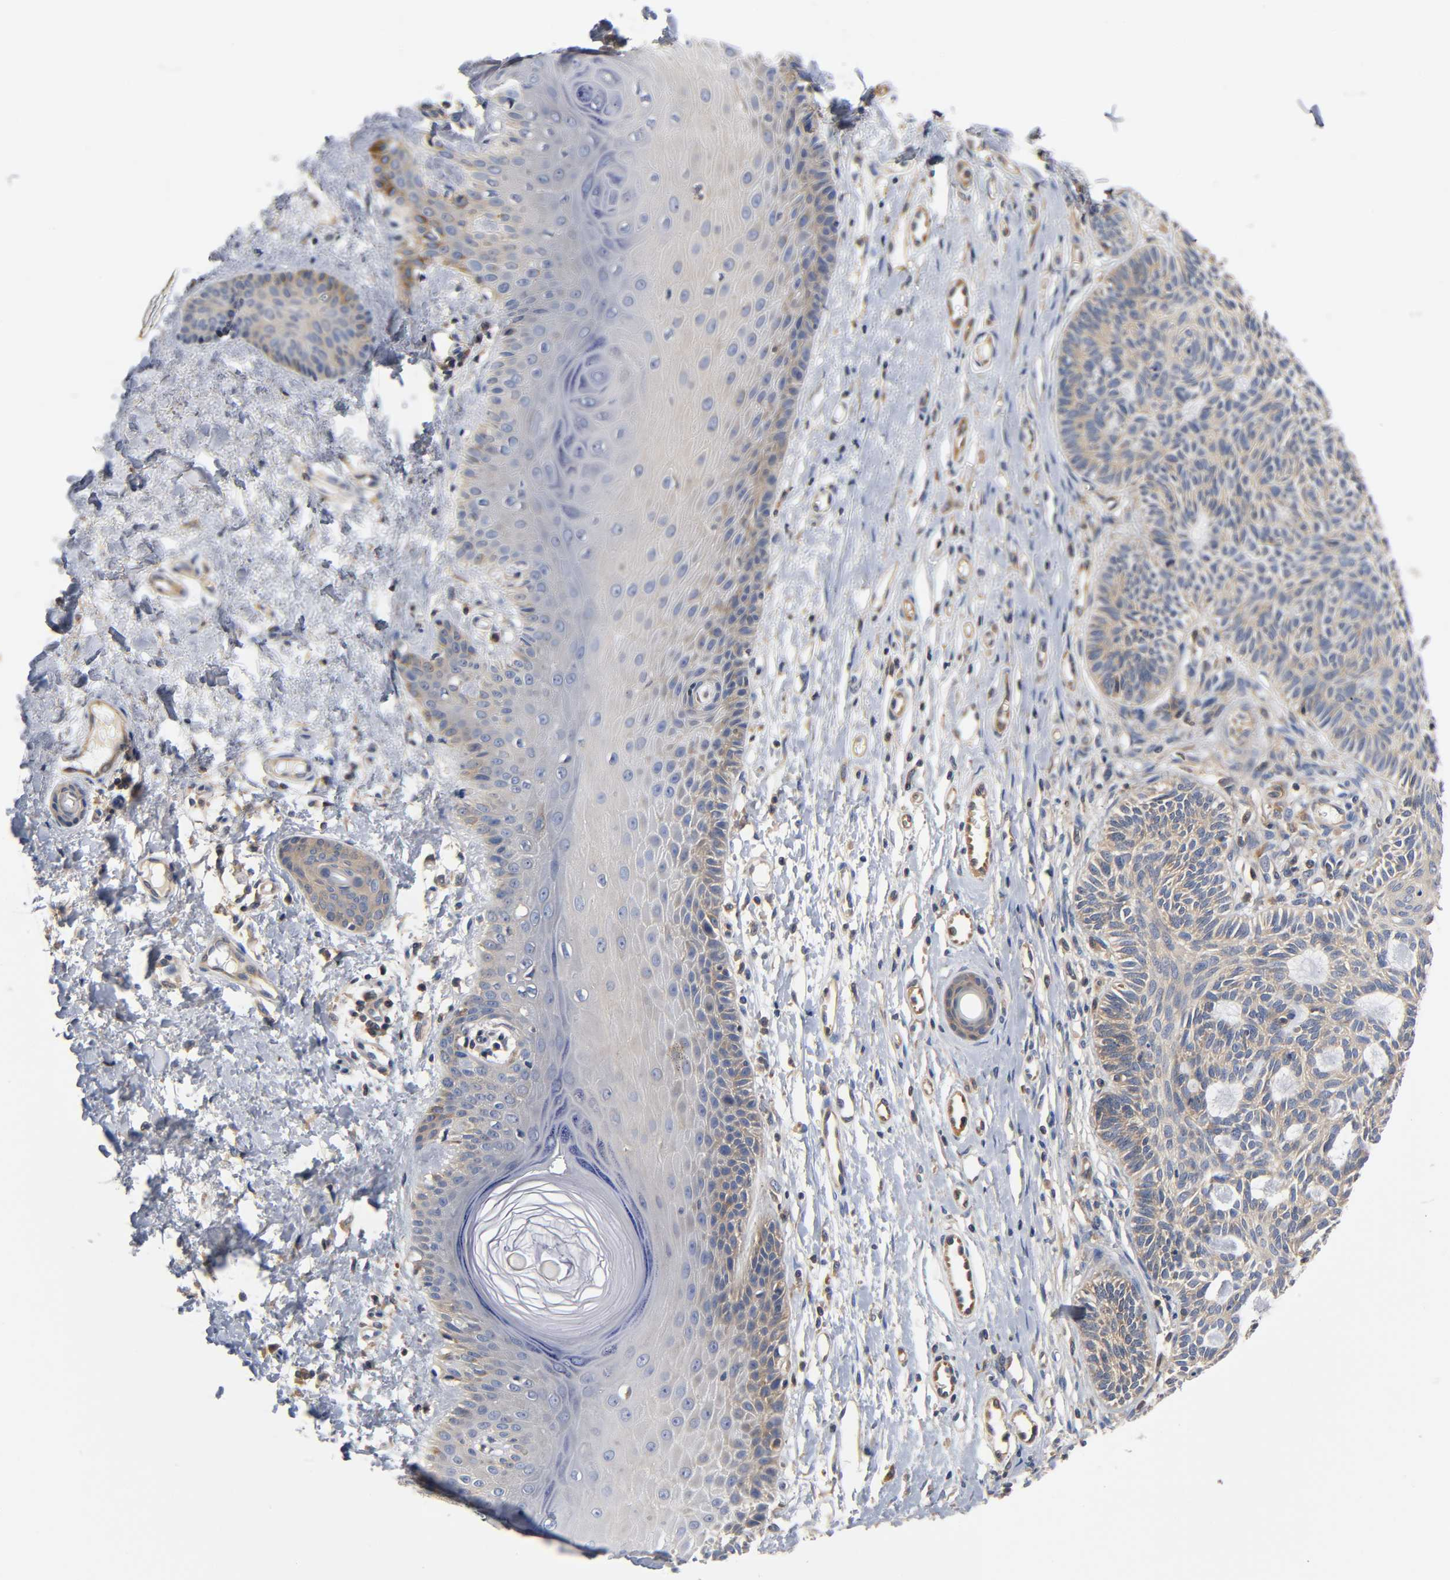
{"staining": {"intensity": "moderate", "quantity": "25%-75%", "location": "cytoplasmic/membranous"}, "tissue": "skin cancer", "cell_type": "Tumor cells", "image_type": "cancer", "snomed": [{"axis": "morphology", "description": "Basal cell carcinoma"}, {"axis": "topography", "description": "Skin"}], "caption": "Immunohistochemistry (DAB (3,3'-diaminobenzidine)) staining of skin cancer demonstrates moderate cytoplasmic/membranous protein staining in approximately 25%-75% of tumor cells.", "gene": "PRKAB1", "patient": {"sex": "male", "age": 67}}